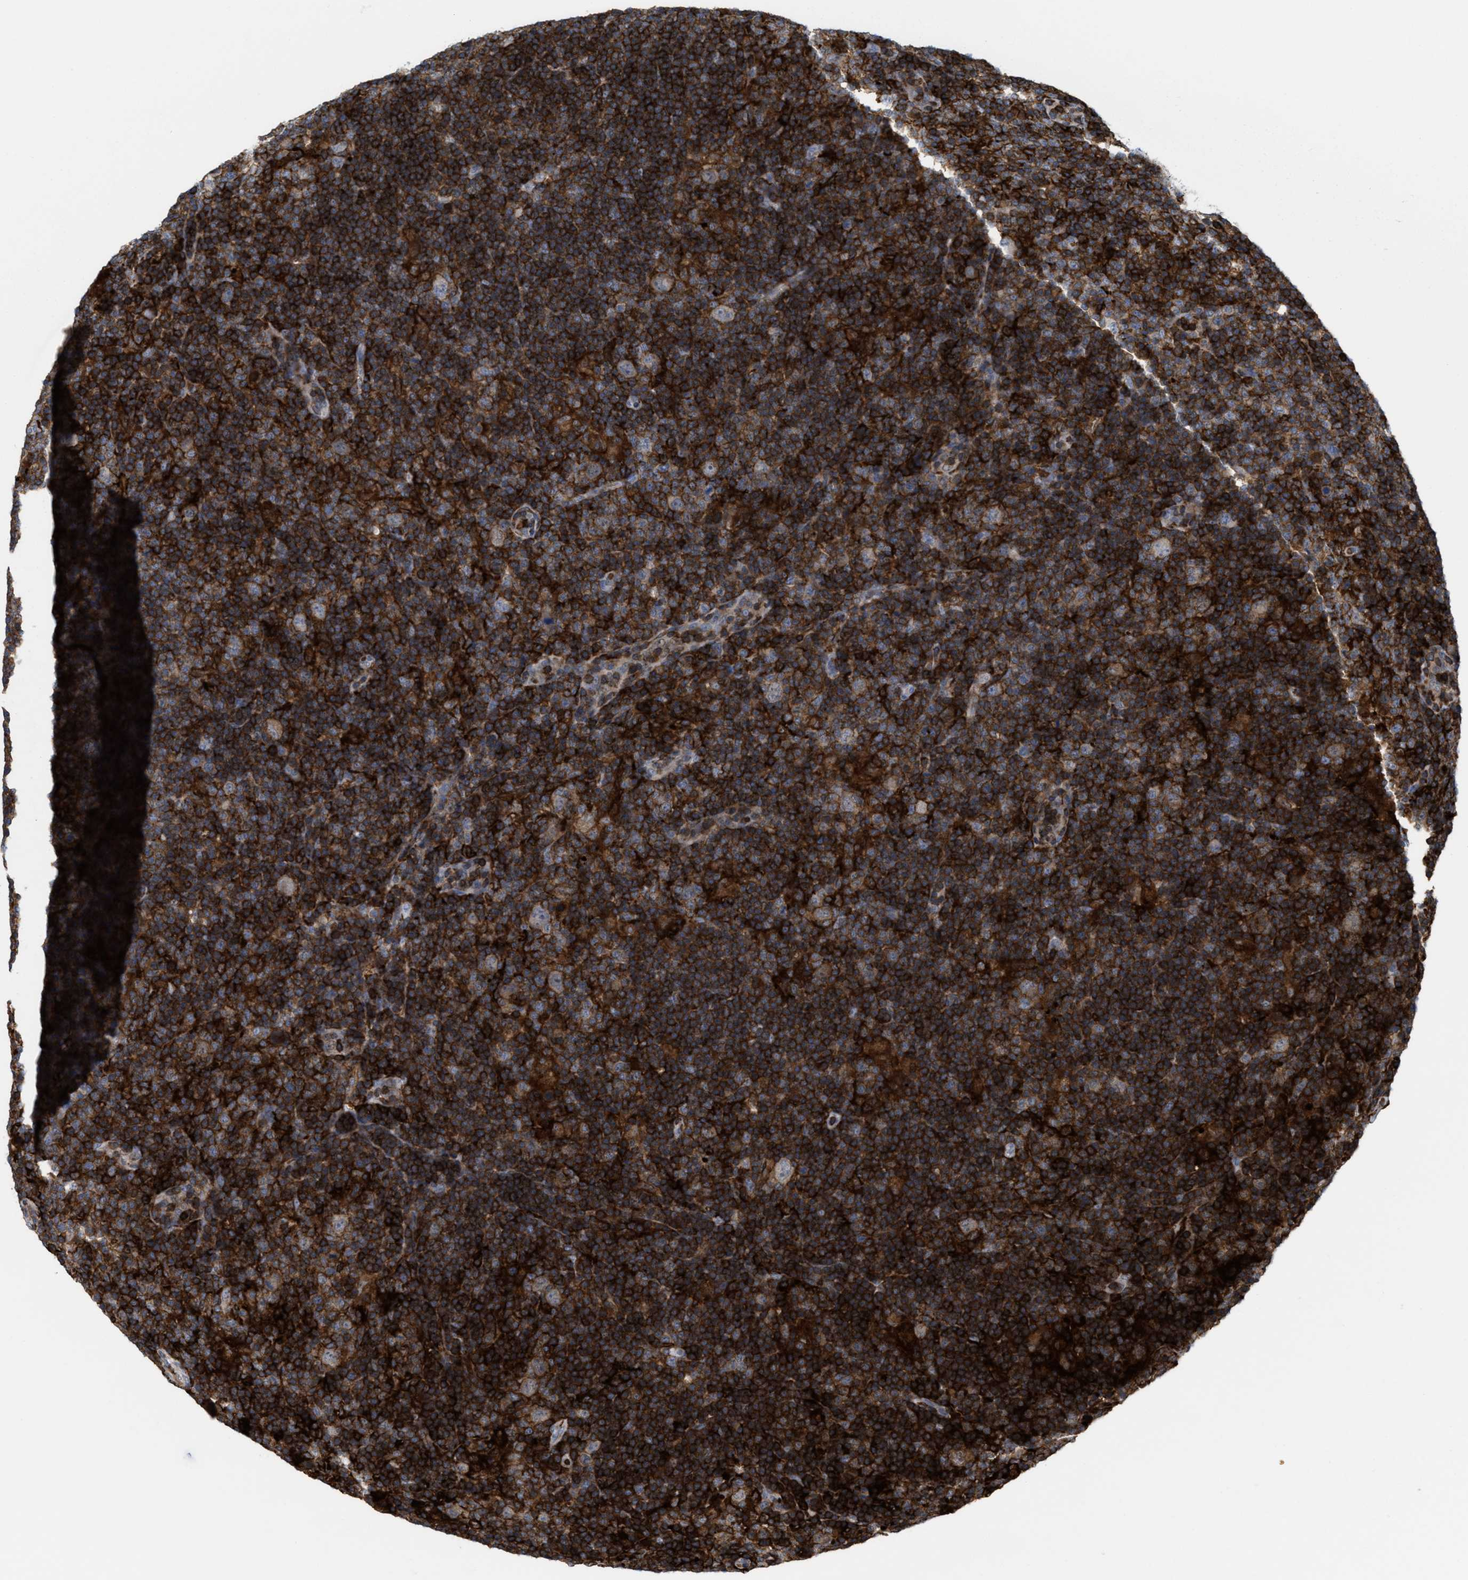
{"staining": {"intensity": "negative", "quantity": "none", "location": "none"}, "tissue": "lymphoma", "cell_type": "Tumor cells", "image_type": "cancer", "snomed": [{"axis": "morphology", "description": "Hodgkin's disease, NOS"}, {"axis": "topography", "description": "Lymph node"}], "caption": "Immunohistochemical staining of lymphoma reveals no significant positivity in tumor cells.", "gene": "PTPRE", "patient": {"sex": "female", "age": 57}}